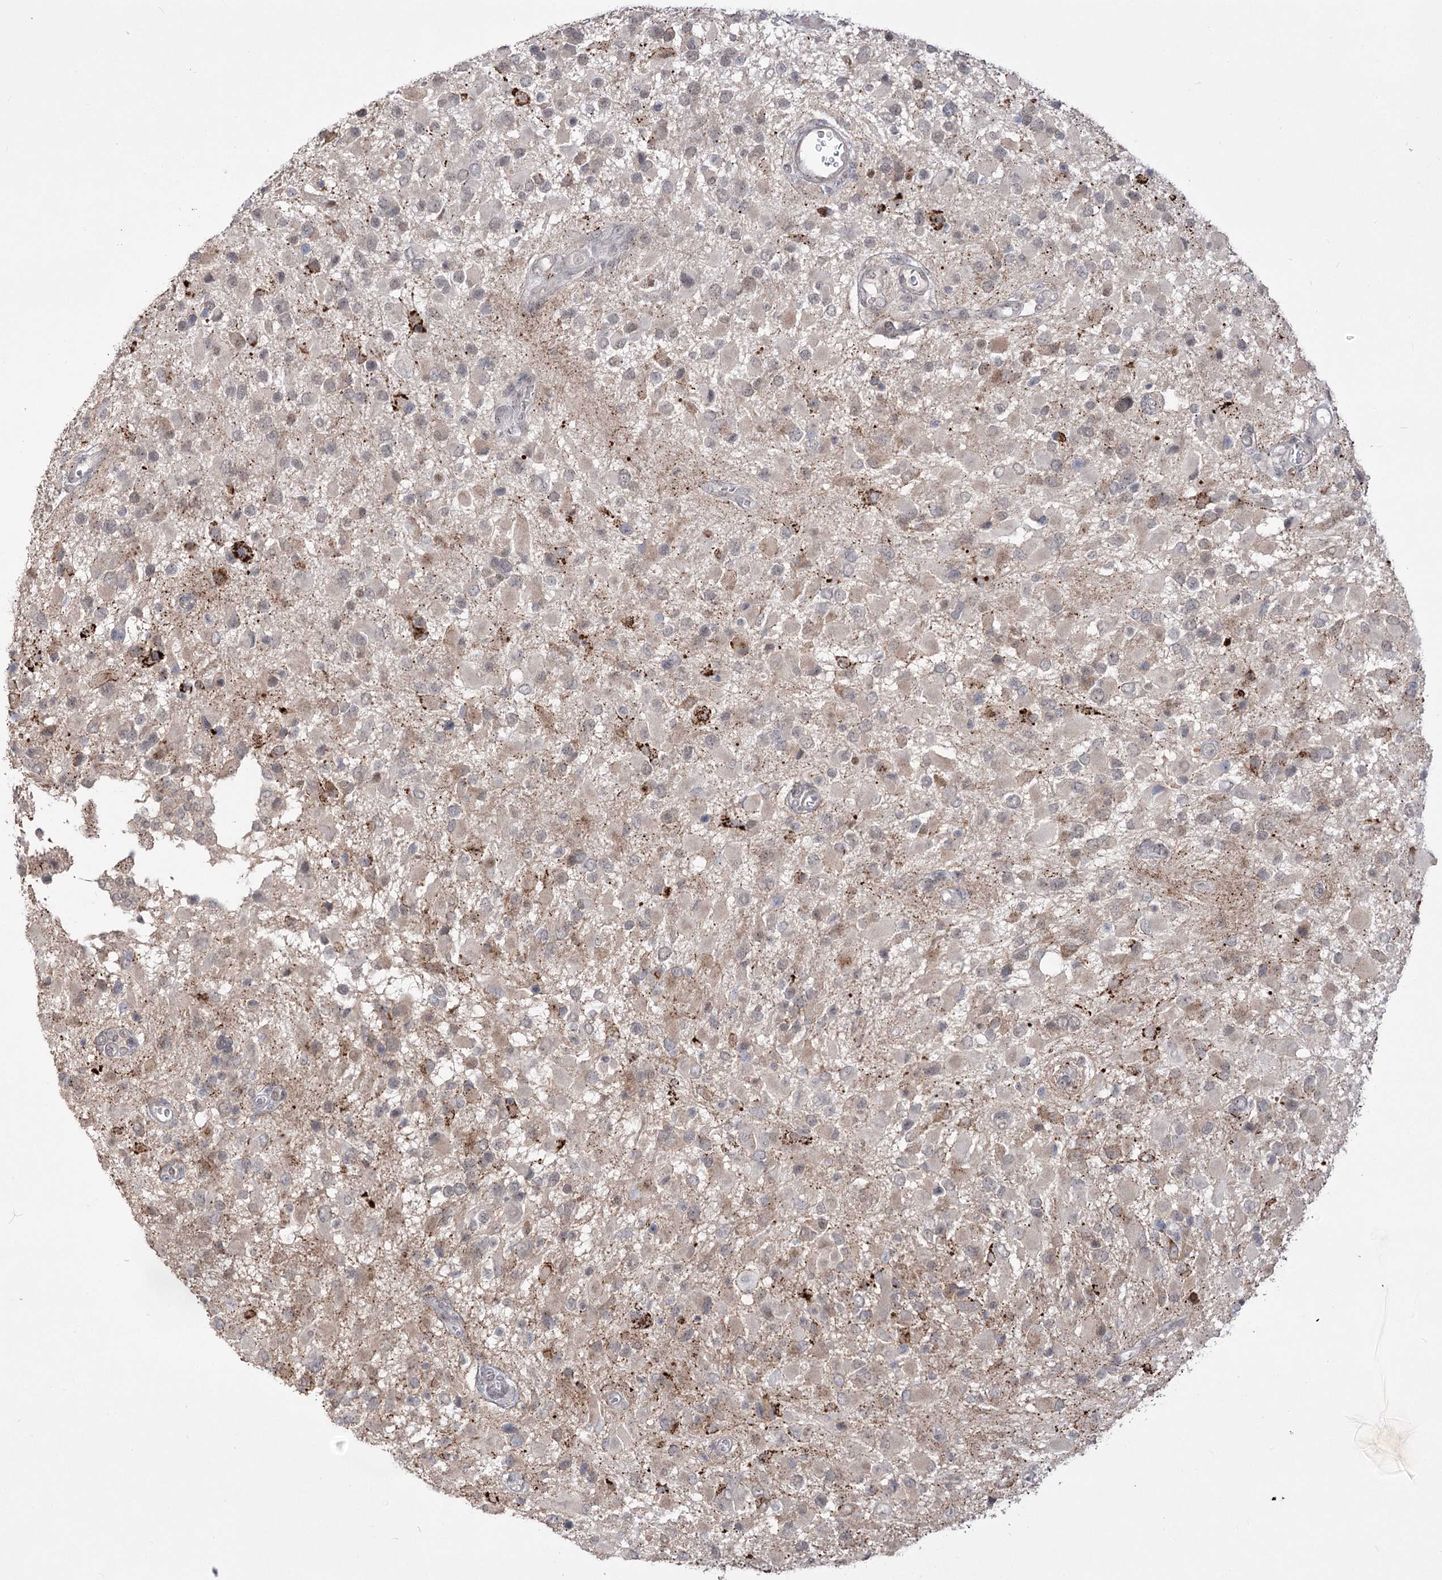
{"staining": {"intensity": "negative", "quantity": "none", "location": "none"}, "tissue": "glioma", "cell_type": "Tumor cells", "image_type": "cancer", "snomed": [{"axis": "morphology", "description": "Glioma, malignant, High grade"}, {"axis": "topography", "description": "Brain"}], "caption": "A micrograph of glioma stained for a protein shows no brown staining in tumor cells. (DAB (3,3'-diaminobenzidine) IHC with hematoxylin counter stain).", "gene": "ZSCAN23", "patient": {"sex": "male", "age": 53}}